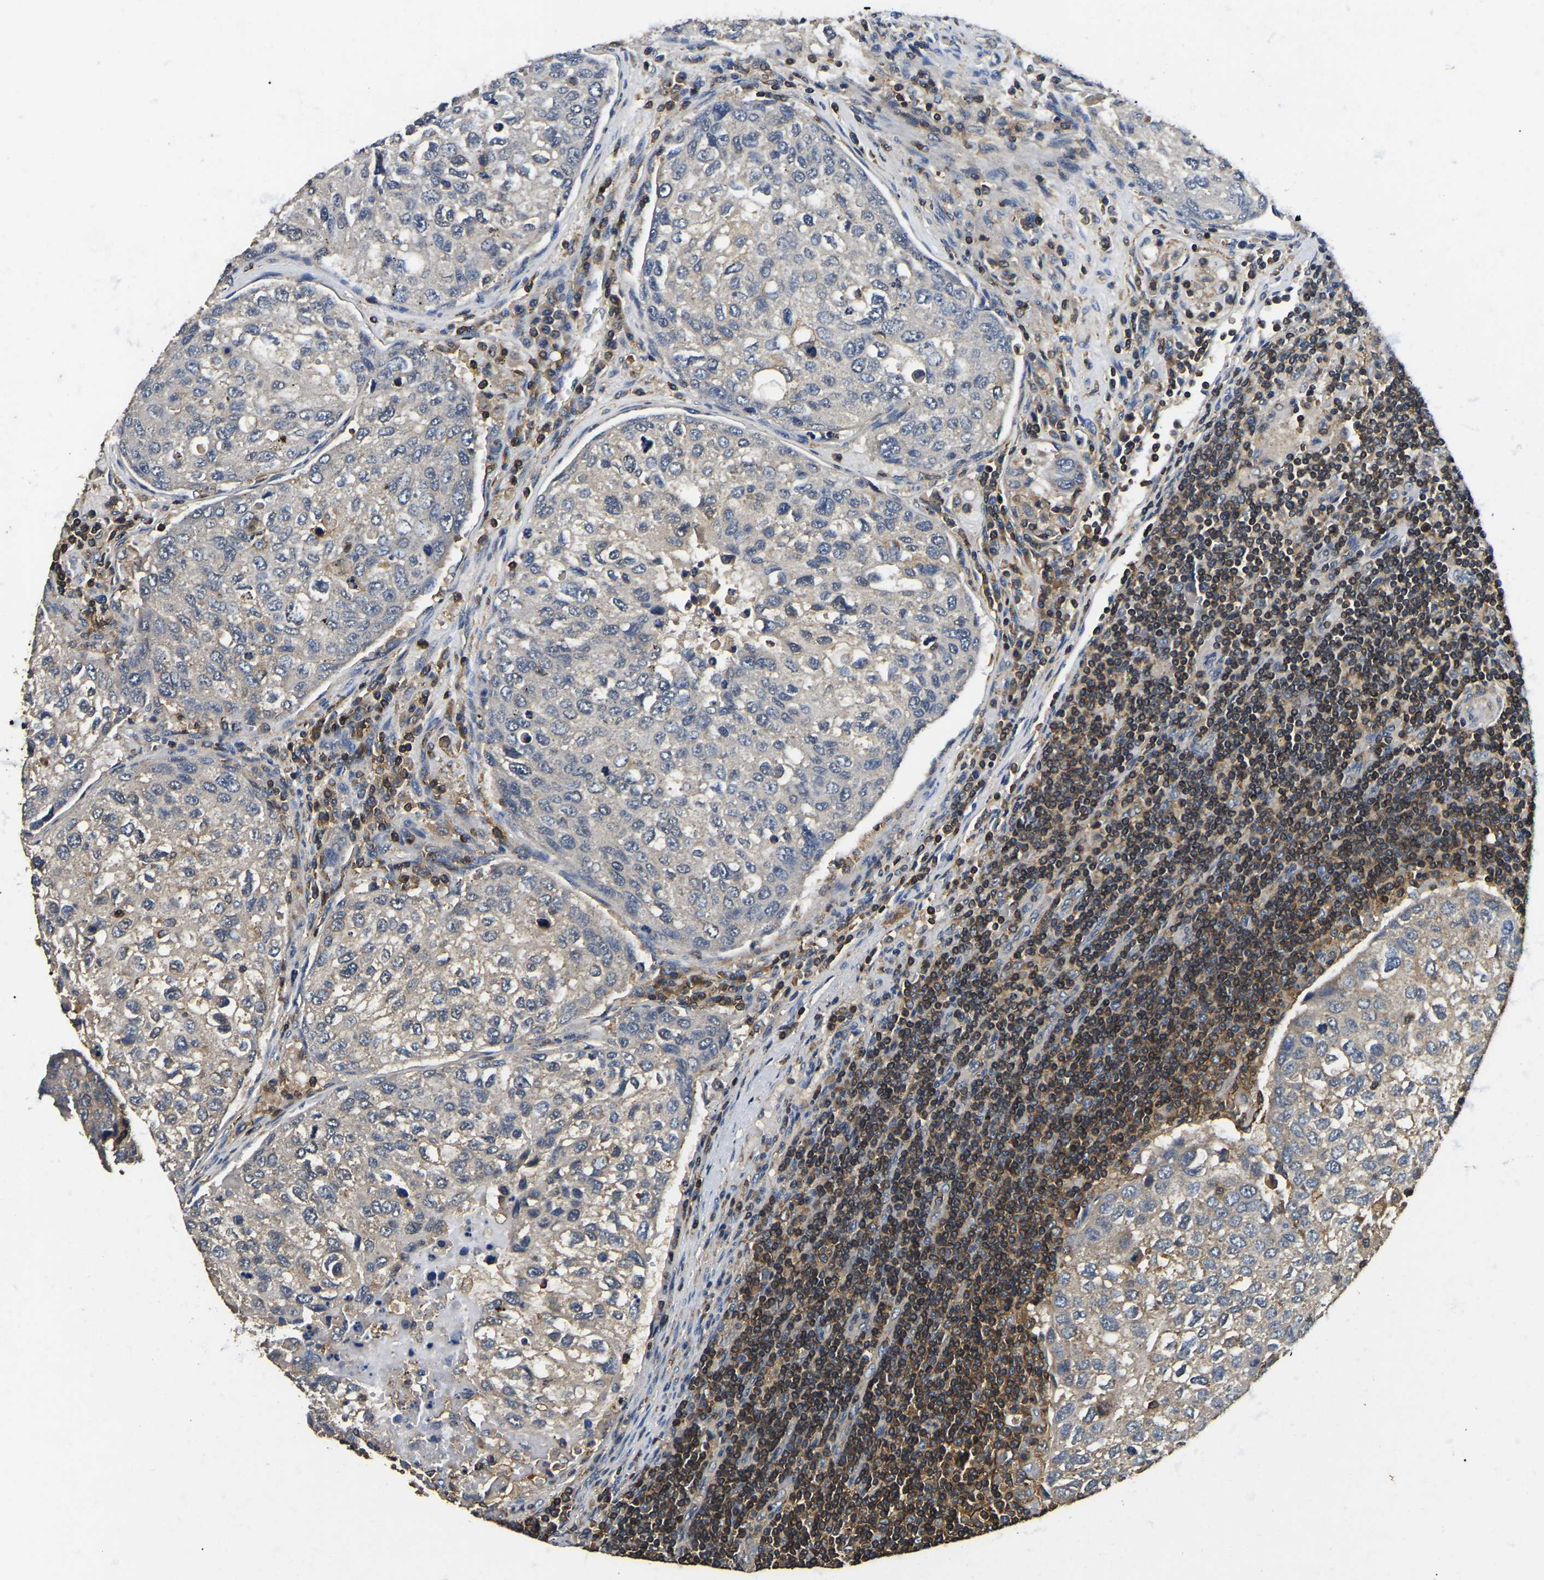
{"staining": {"intensity": "weak", "quantity": "<25%", "location": "cytoplasmic/membranous"}, "tissue": "urothelial cancer", "cell_type": "Tumor cells", "image_type": "cancer", "snomed": [{"axis": "morphology", "description": "Urothelial carcinoma, High grade"}, {"axis": "topography", "description": "Lymph node"}, {"axis": "topography", "description": "Urinary bladder"}], "caption": "Urothelial cancer was stained to show a protein in brown. There is no significant positivity in tumor cells.", "gene": "SMPD2", "patient": {"sex": "male", "age": 51}}